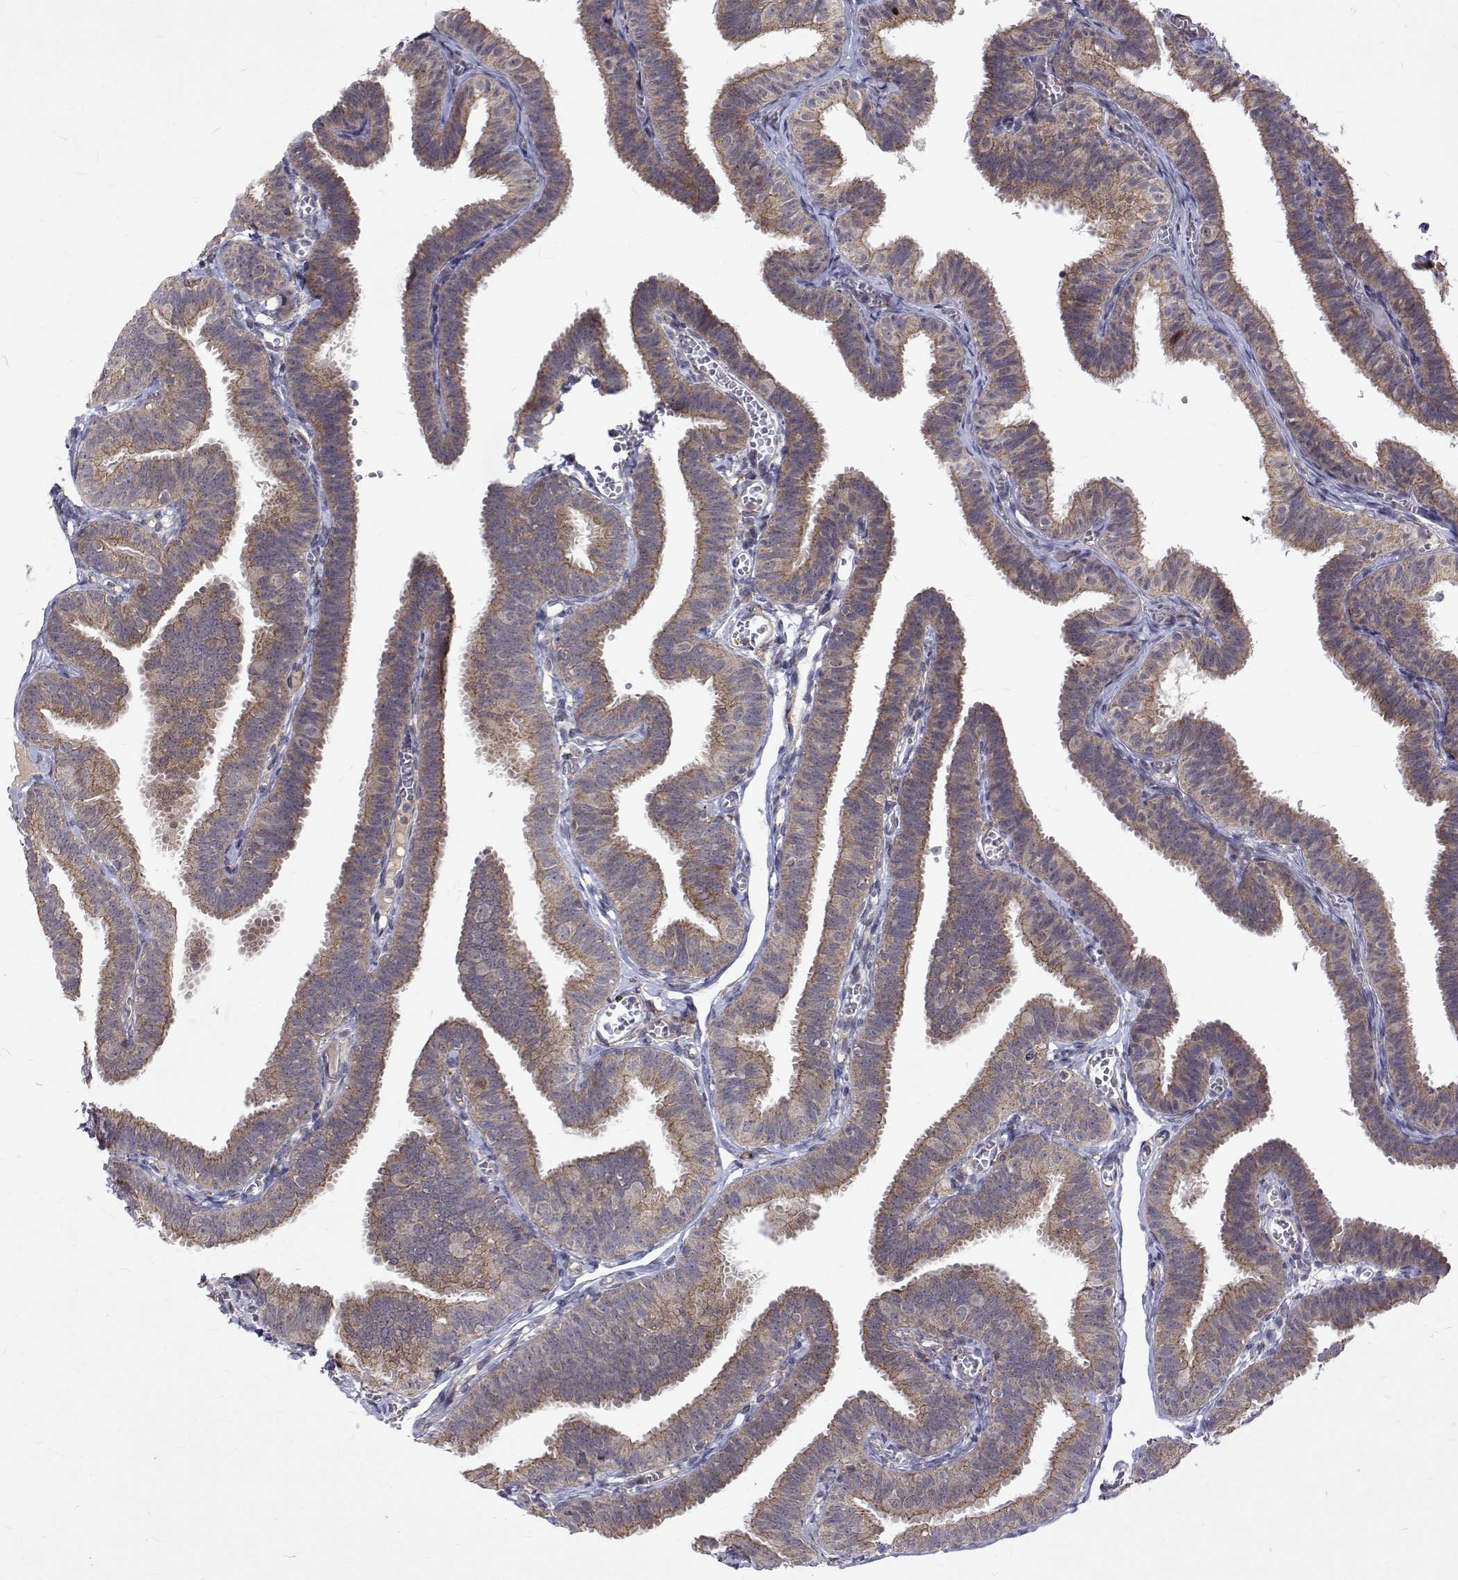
{"staining": {"intensity": "weak", "quantity": ">75%", "location": "cytoplasmic/membranous"}, "tissue": "fallopian tube", "cell_type": "Glandular cells", "image_type": "normal", "snomed": [{"axis": "morphology", "description": "Normal tissue, NOS"}, {"axis": "topography", "description": "Fallopian tube"}], "caption": "Human fallopian tube stained for a protein (brown) reveals weak cytoplasmic/membranous positive expression in about >75% of glandular cells.", "gene": "ALKBH8", "patient": {"sex": "female", "age": 25}}